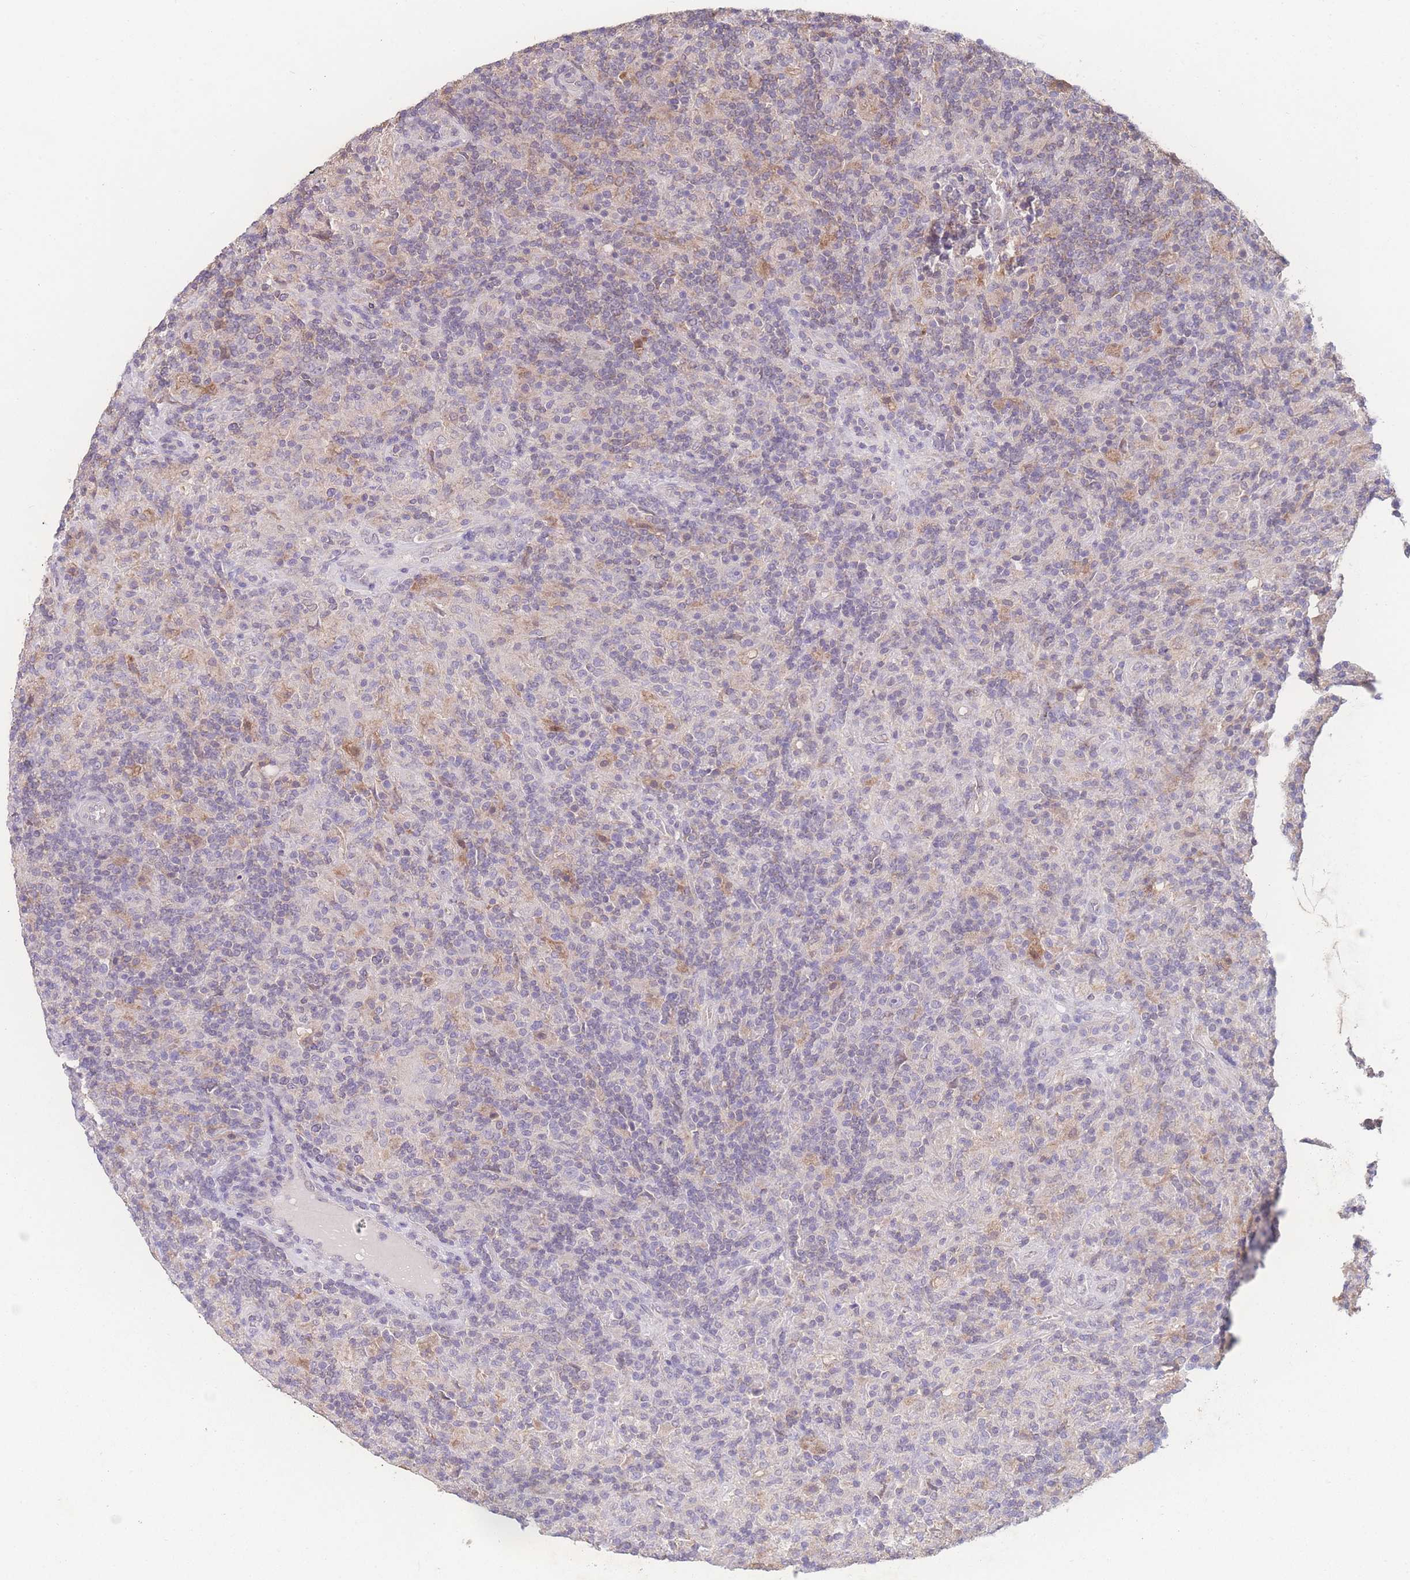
{"staining": {"intensity": "negative", "quantity": "none", "location": "none"}, "tissue": "lymphoma", "cell_type": "Tumor cells", "image_type": "cancer", "snomed": [{"axis": "morphology", "description": "Hodgkin's disease, NOS"}, {"axis": "topography", "description": "Lymph node"}], "caption": "A micrograph of lymphoma stained for a protein exhibits no brown staining in tumor cells. (Brightfield microscopy of DAB (3,3'-diaminobenzidine) immunohistochemistry (IHC) at high magnification).", "gene": "GIPR", "patient": {"sex": "male", "age": 70}}